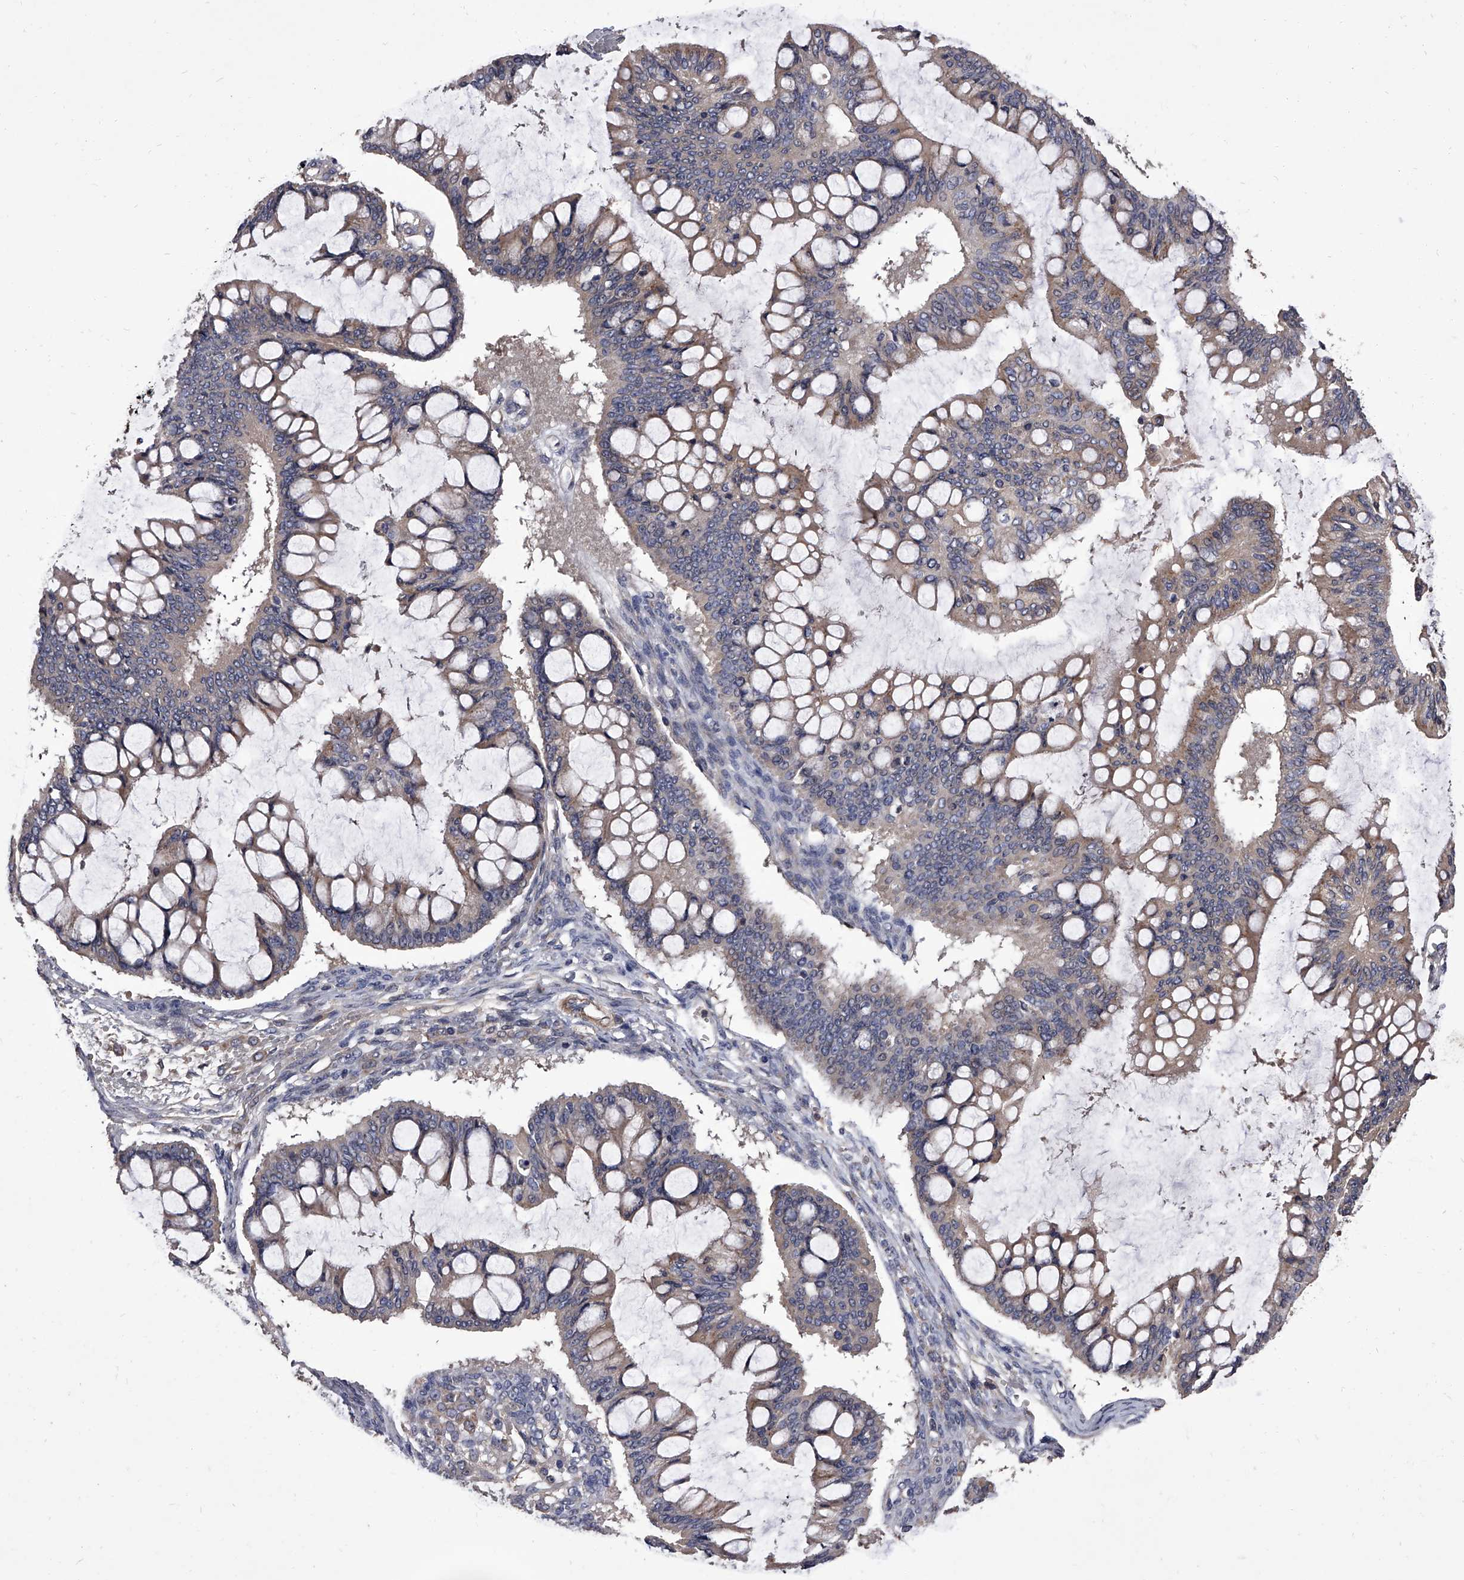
{"staining": {"intensity": "weak", "quantity": "25%-75%", "location": "cytoplasmic/membranous"}, "tissue": "ovarian cancer", "cell_type": "Tumor cells", "image_type": "cancer", "snomed": [{"axis": "morphology", "description": "Cystadenocarcinoma, mucinous, NOS"}, {"axis": "topography", "description": "Ovary"}], "caption": "Mucinous cystadenocarcinoma (ovarian) was stained to show a protein in brown. There is low levels of weak cytoplasmic/membranous expression in about 25%-75% of tumor cells. (DAB IHC with brightfield microscopy, high magnification).", "gene": "STK36", "patient": {"sex": "female", "age": 73}}